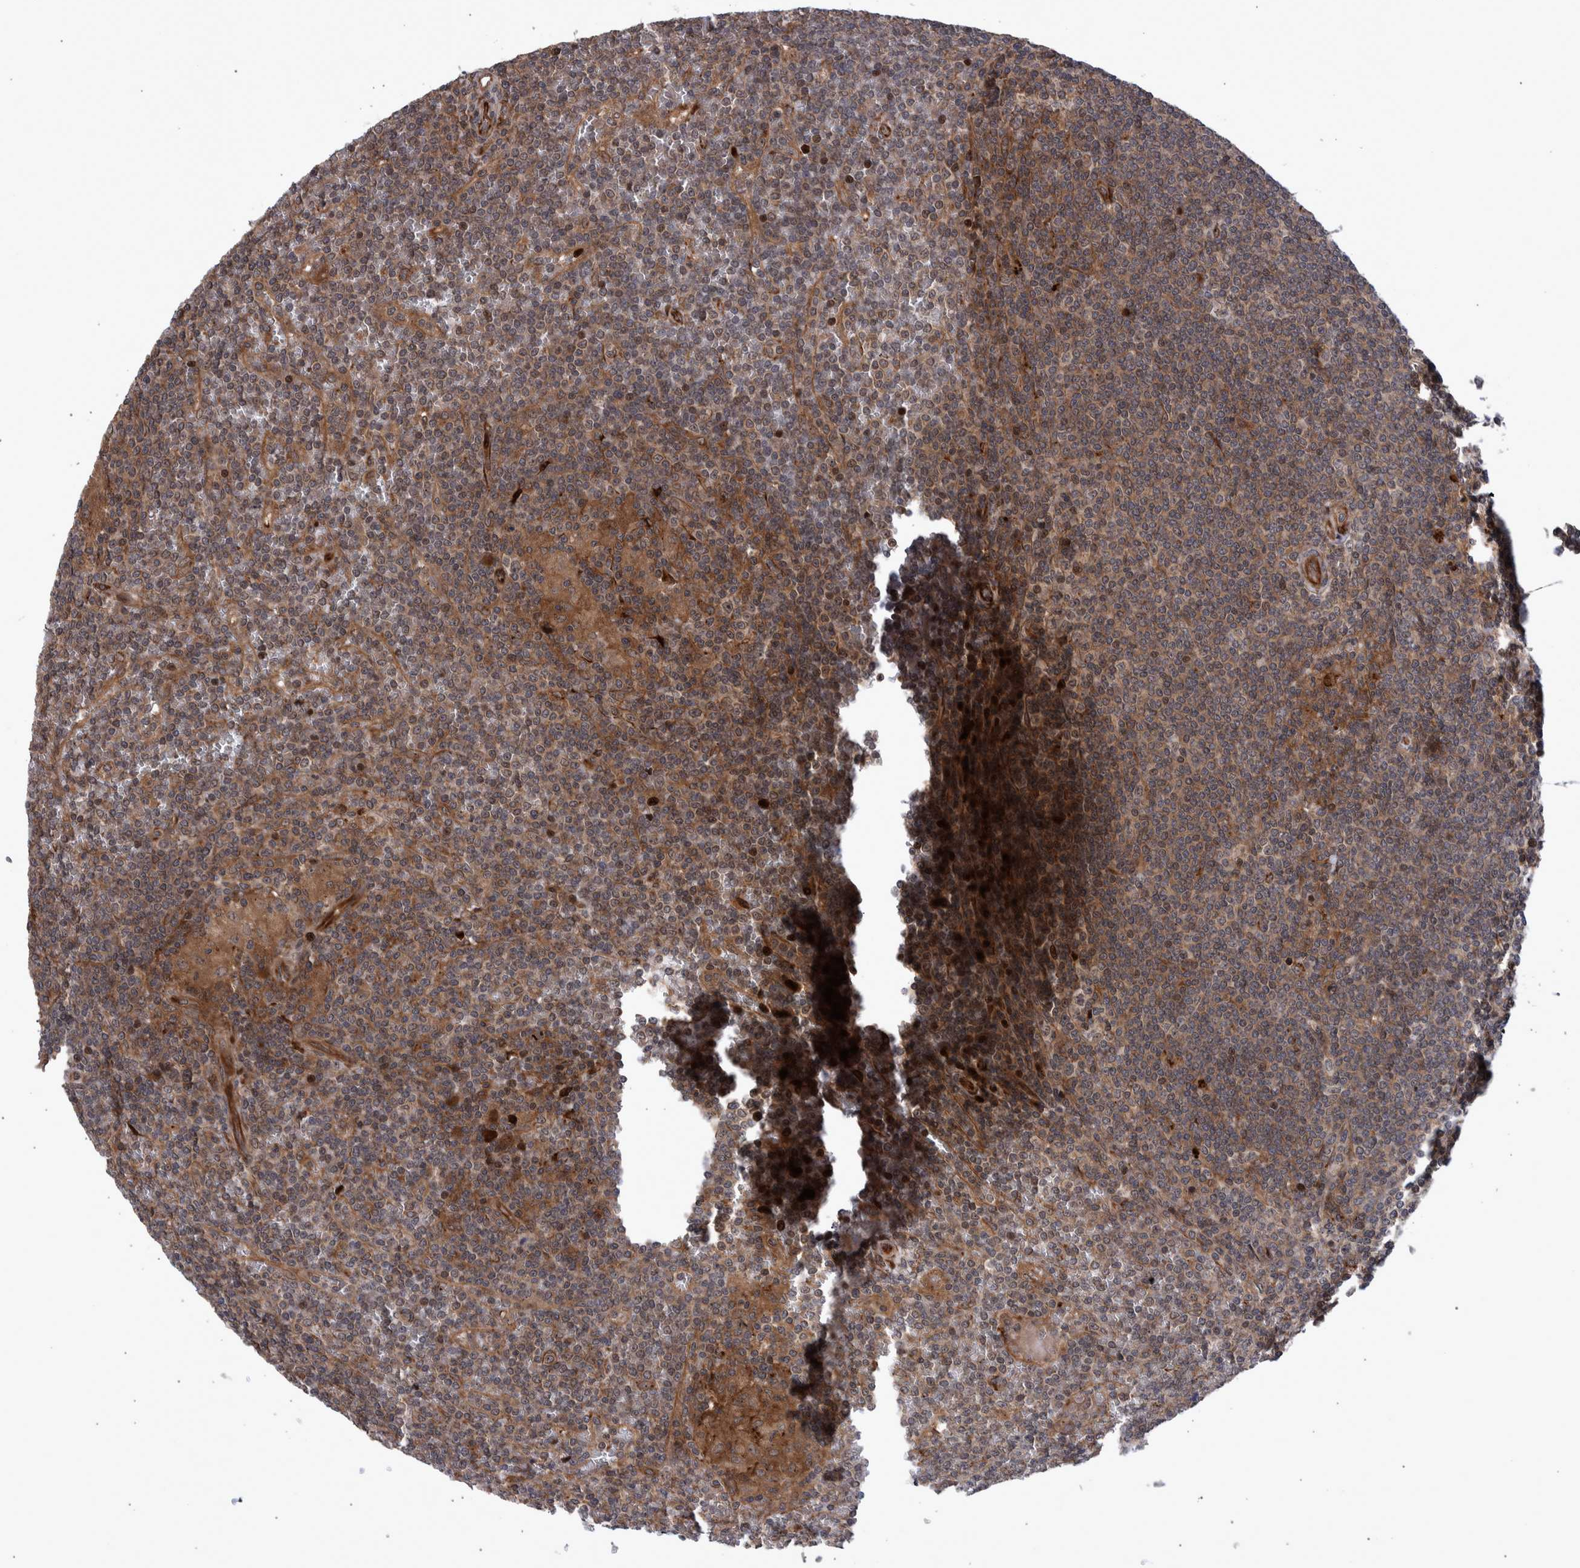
{"staining": {"intensity": "weak", "quantity": ">75%", "location": "cytoplasmic/membranous"}, "tissue": "lymphoma", "cell_type": "Tumor cells", "image_type": "cancer", "snomed": [{"axis": "morphology", "description": "Malignant lymphoma, non-Hodgkin's type, Low grade"}, {"axis": "topography", "description": "Spleen"}], "caption": "Lymphoma stained for a protein (brown) exhibits weak cytoplasmic/membranous positive staining in about >75% of tumor cells.", "gene": "SHISA6", "patient": {"sex": "female", "age": 19}}